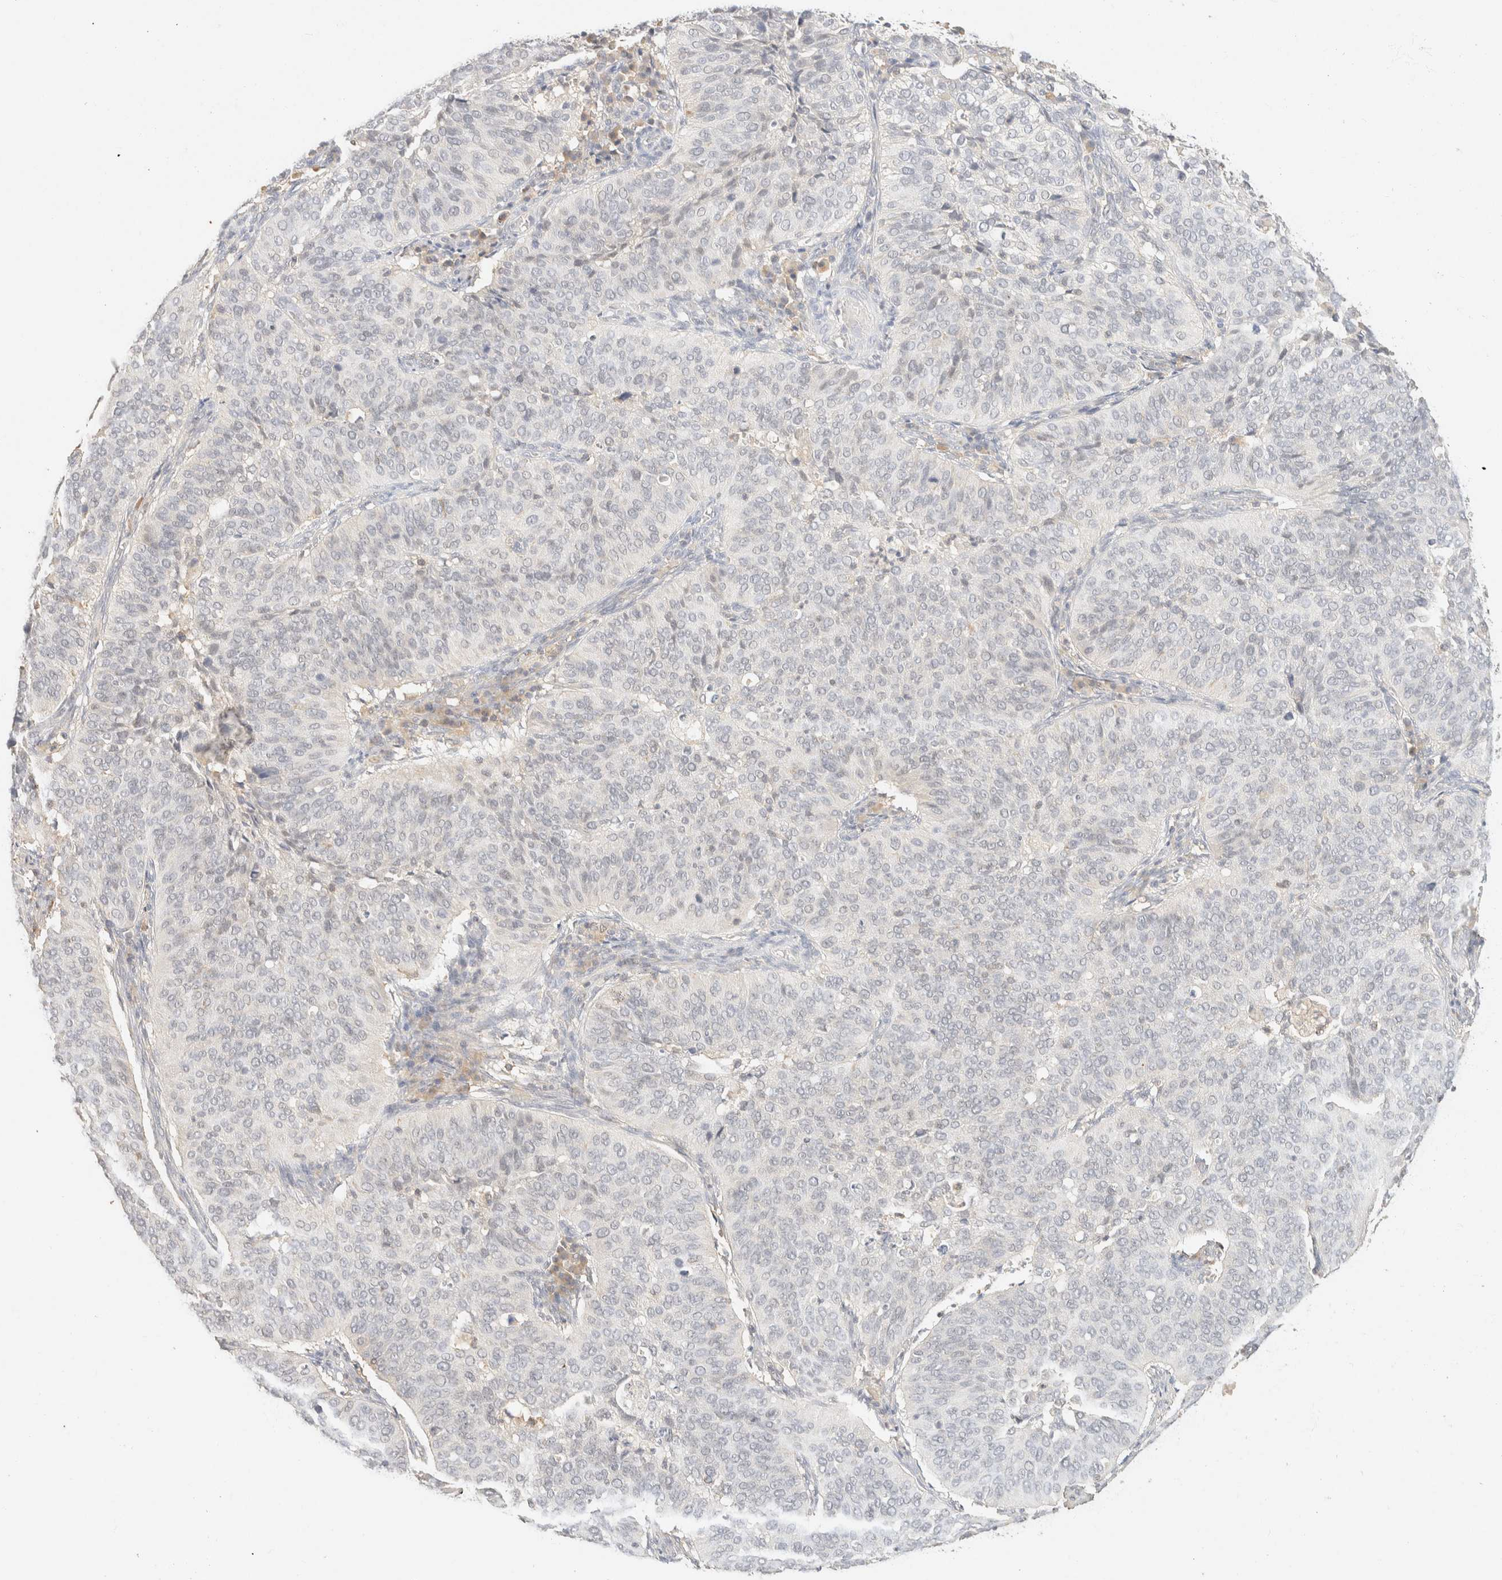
{"staining": {"intensity": "negative", "quantity": "none", "location": "none"}, "tissue": "cervical cancer", "cell_type": "Tumor cells", "image_type": "cancer", "snomed": [{"axis": "morphology", "description": "Normal tissue, NOS"}, {"axis": "morphology", "description": "Squamous cell carcinoma, NOS"}, {"axis": "topography", "description": "Cervix"}], "caption": "Immunohistochemistry (IHC) of cervical squamous cell carcinoma displays no staining in tumor cells. The staining was performed using DAB to visualize the protein expression in brown, while the nuclei were stained in blue with hematoxylin (Magnification: 20x).", "gene": "TIMD4", "patient": {"sex": "female", "age": 39}}